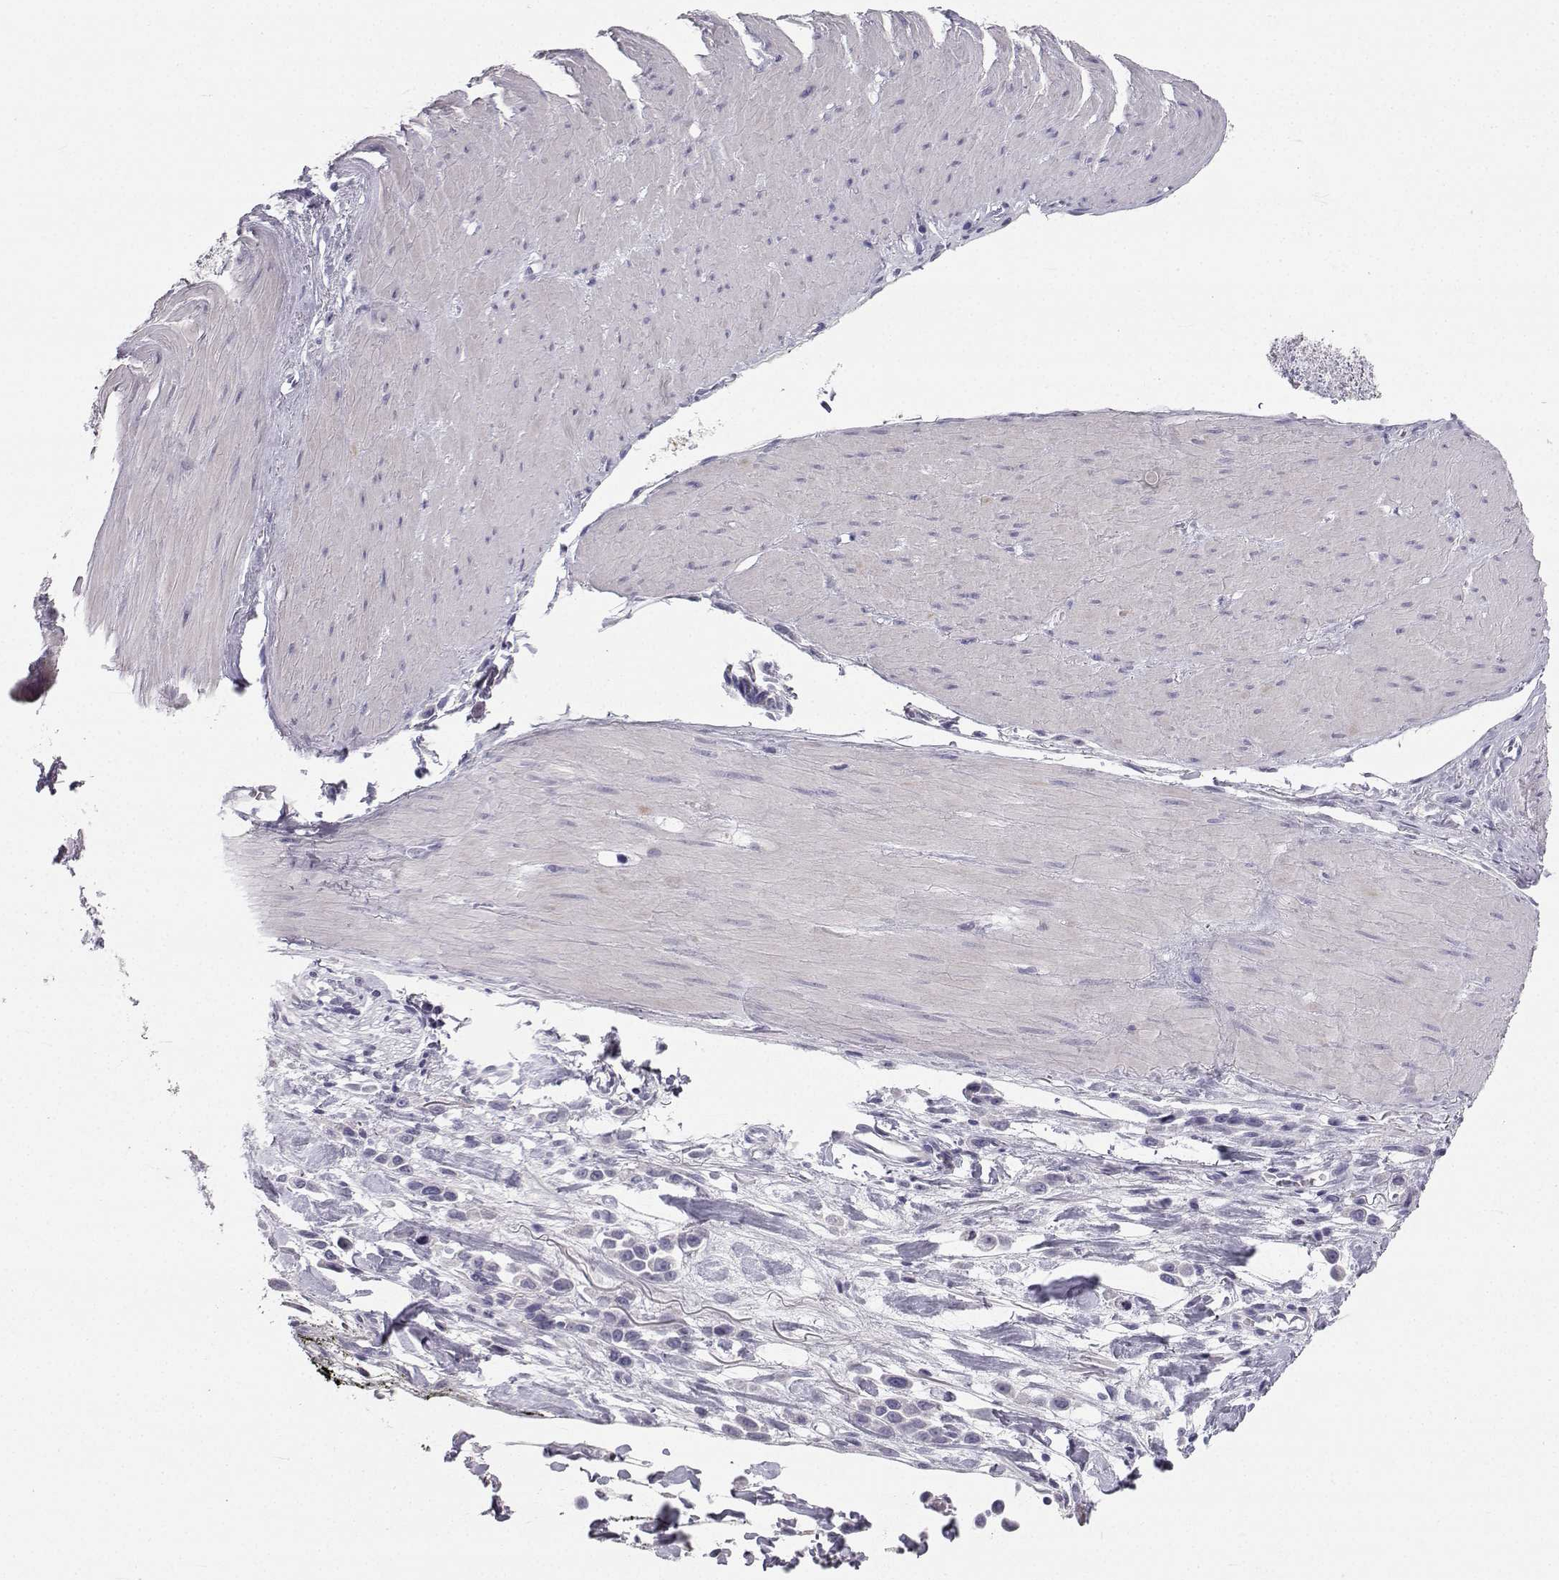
{"staining": {"intensity": "negative", "quantity": "none", "location": "none"}, "tissue": "stomach cancer", "cell_type": "Tumor cells", "image_type": "cancer", "snomed": [{"axis": "morphology", "description": "Adenocarcinoma, NOS"}, {"axis": "topography", "description": "Stomach"}], "caption": "Adenocarcinoma (stomach) was stained to show a protein in brown. There is no significant expression in tumor cells.", "gene": "SYCE1", "patient": {"sex": "male", "age": 47}}